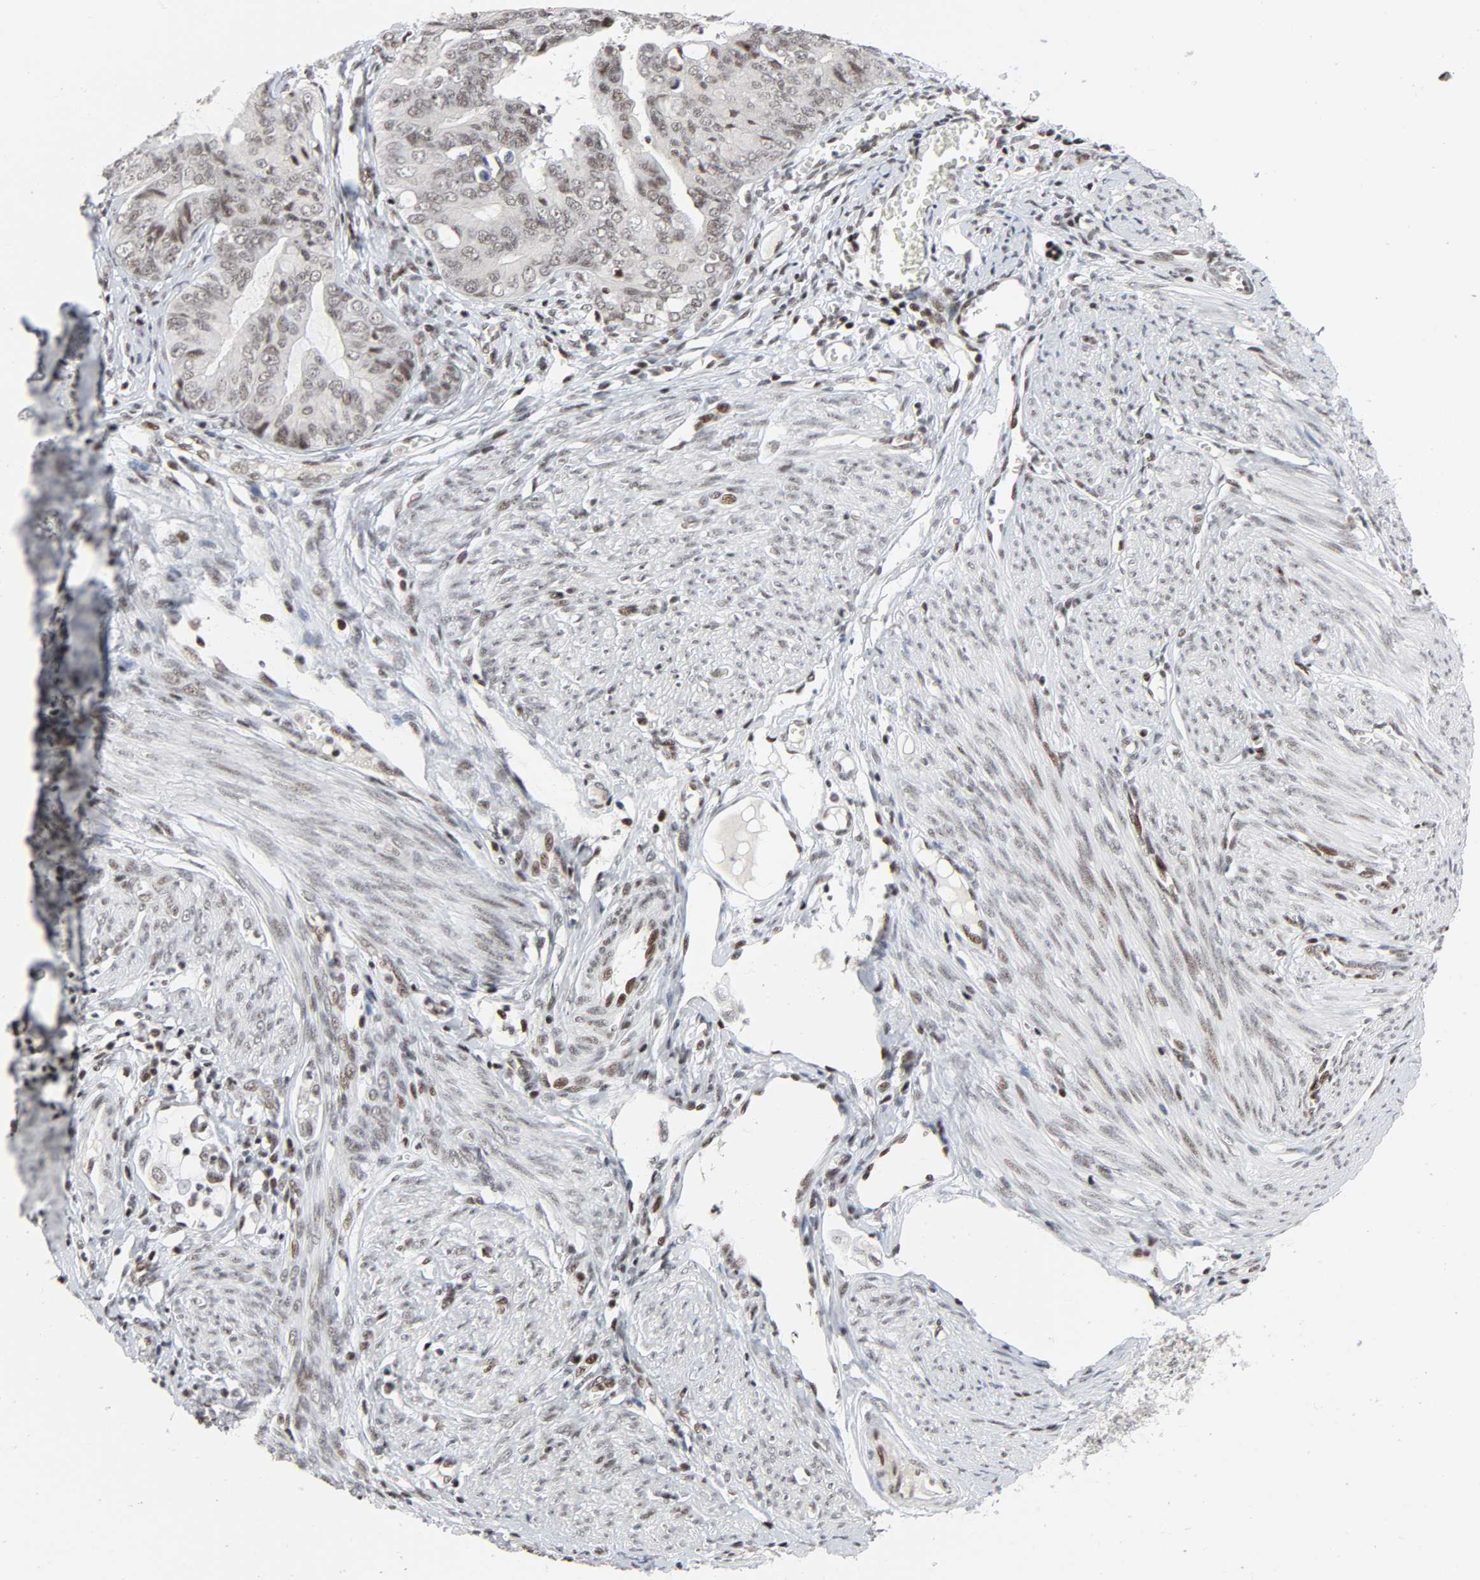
{"staining": {"intensity": "weak", "quantity": ">75%", "location": "nuclear"}, "tissue": "endometrial cancer", "cell_type": "Tumor cells", "image_type": "cancer", "snomed": [{"axis": "morphology", "description": "Adenocarcinoma, NOS"}, {"axis": "topography", "description": "Endometrium"}], "caption": "A brown stain shows weak nuclear positivity of a protein in endometrial cancer tumor cells.", "gene": "GABPA", "patient": {"sex": "female", "age": 53}}